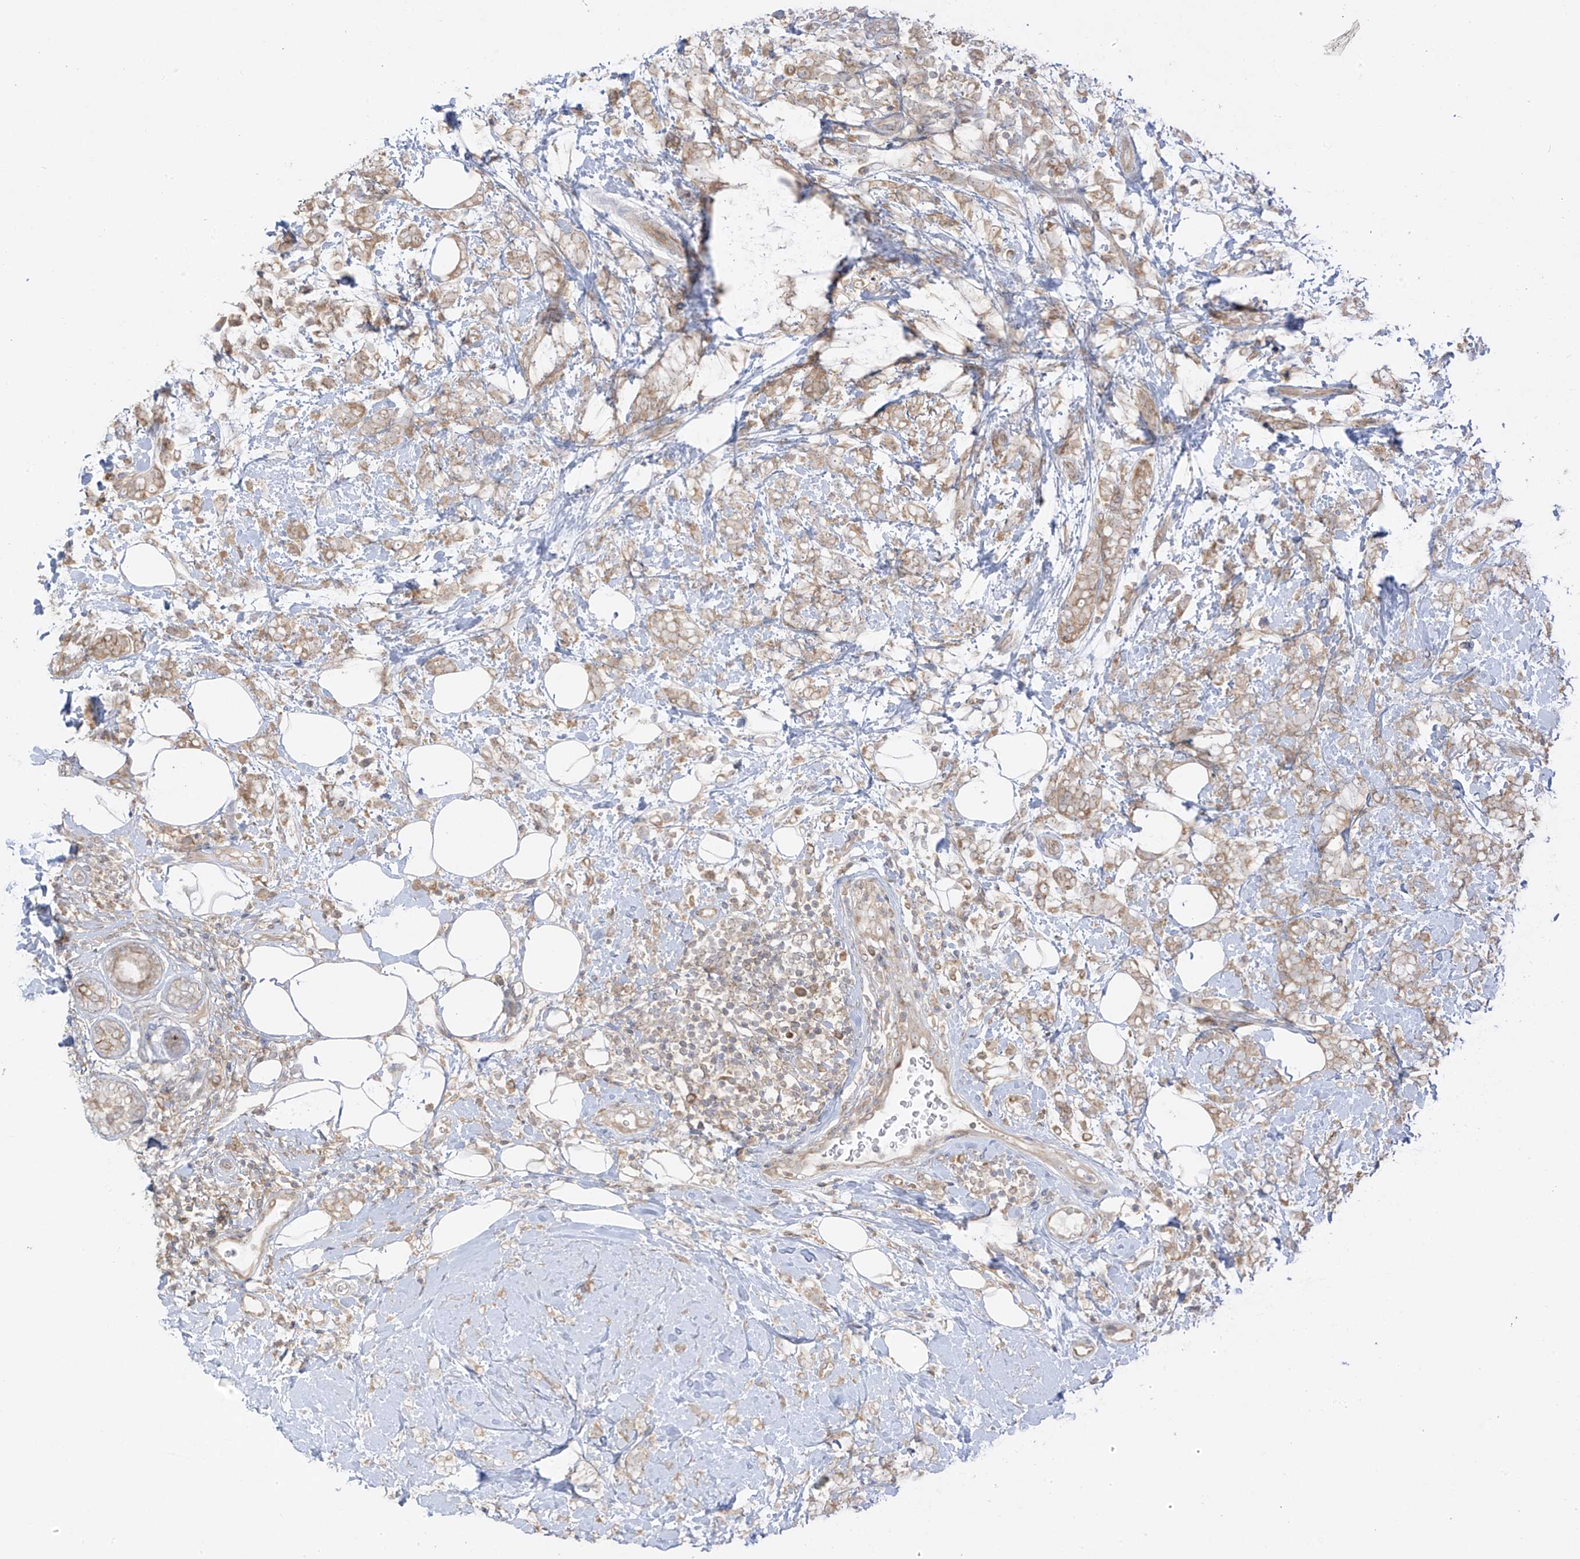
{"staining": {"intensity": "weak", "quantity": "25%-75%", "location": "cytoplasmic/membranous"}, "tissue": "breast cancer", "cell_type": "Tumor cells", "image_type": "cancer", "snomed": [{"axis": "morphology", "description": "Lobular carcinoma"}, {"axis": "topography", "description": "Breast"}], "caption": "There is low levels of weak cytoplasmic/membranous staining in tumor cells of breast cancer (lobular carcinoma), as demonstrated by immunohistochemical staining (brown color).", "gene": "ANGEL2", "patient": {"sex": "female", "age": 58}}